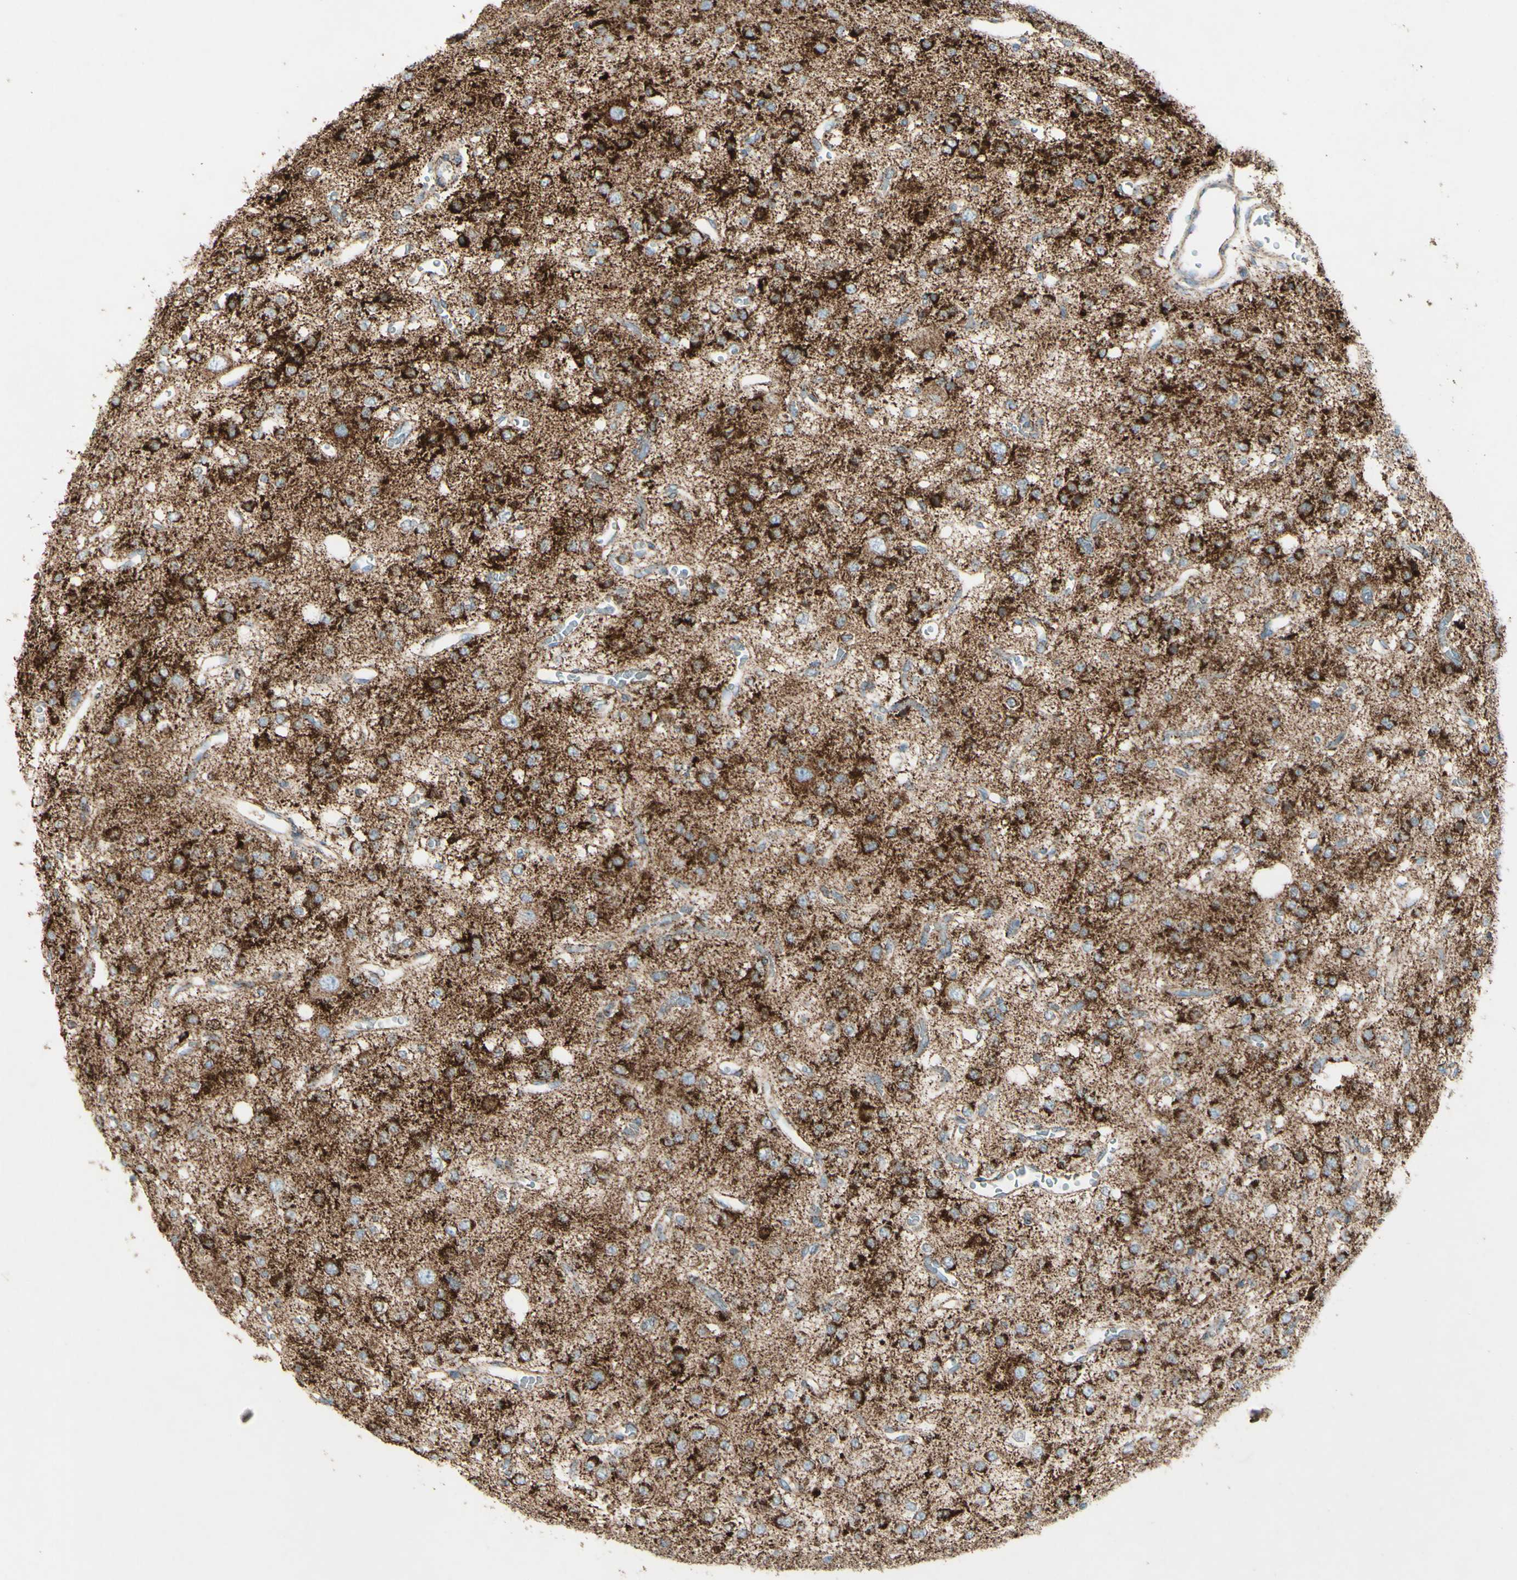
{"staining": {"intensity": "strong", "quantity": ">75%", "location": "cytoplasmic/membranous"}, "tissue": "glioma", "cell_type": "Tumor cells", "image_type": "cancer", "snomed": [{"axis": "morphology", "description": "Glioma, malignant, Low grade"}, {"axis": "topography", "description": "Brain"}], "caption": "Brown immunohistochemical staining in human malignant glioma (low-grade) reveals strong cytoplasmic/membranous positivity in about >75% of tumor cells.", "gene": "RHOT1", "patient": {"sex": "male", "age": 38}}